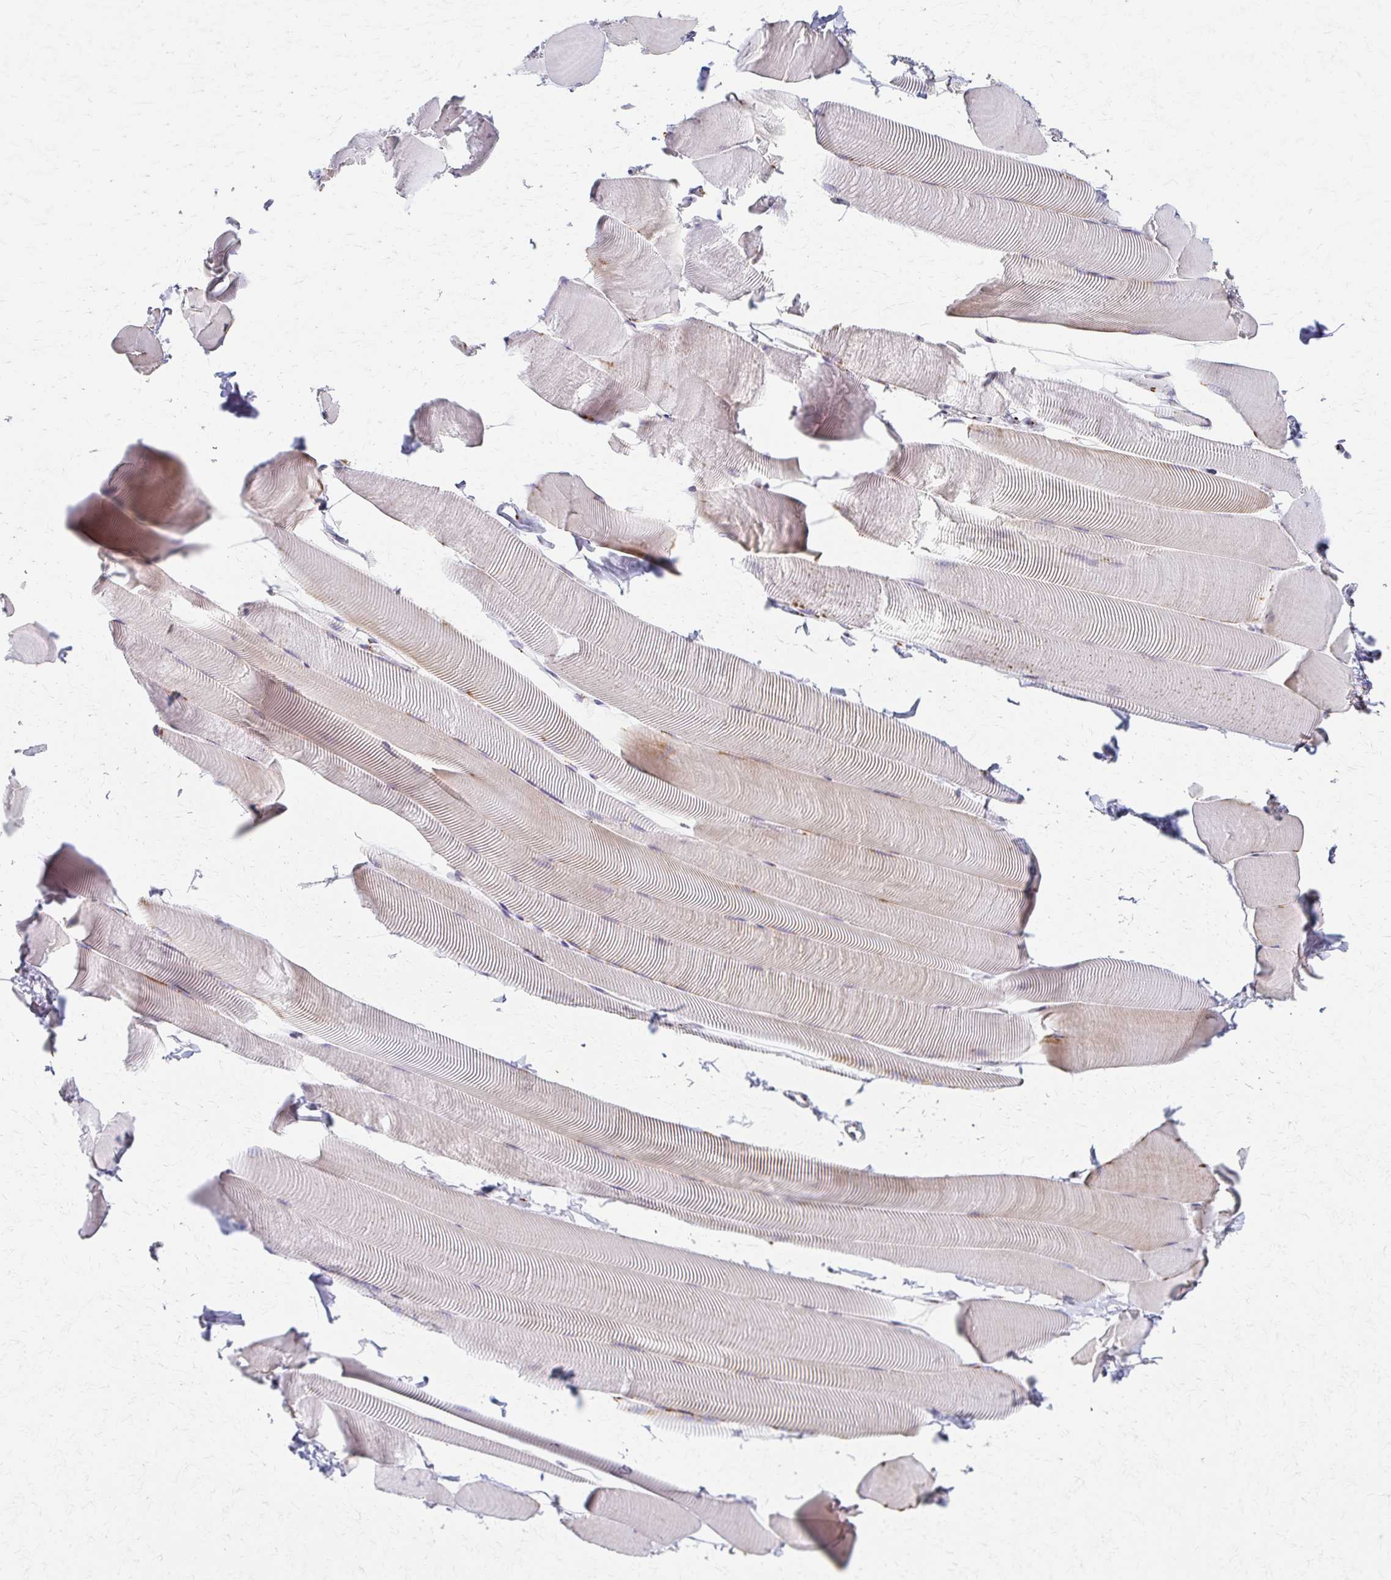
{"staining": {"intensity": "negative", "quantity": "none", "location": "none"}, "tissue": "skeletal muscle", "cell_type": "Myocytes", "image_type": "normal", "snomed": [{"axis": "morphology", "description": "Normal tissue, NOS"}, {"axis": "topography", "description": "Skeletal muscle"}], "caption": "This is a image of immunohistochemistry staining of unremarkable skeletal muscle, which shows no expression in myocytes.", "gene": "ENSG00000254692", "patient": {"sex": "male", "age": 25}}